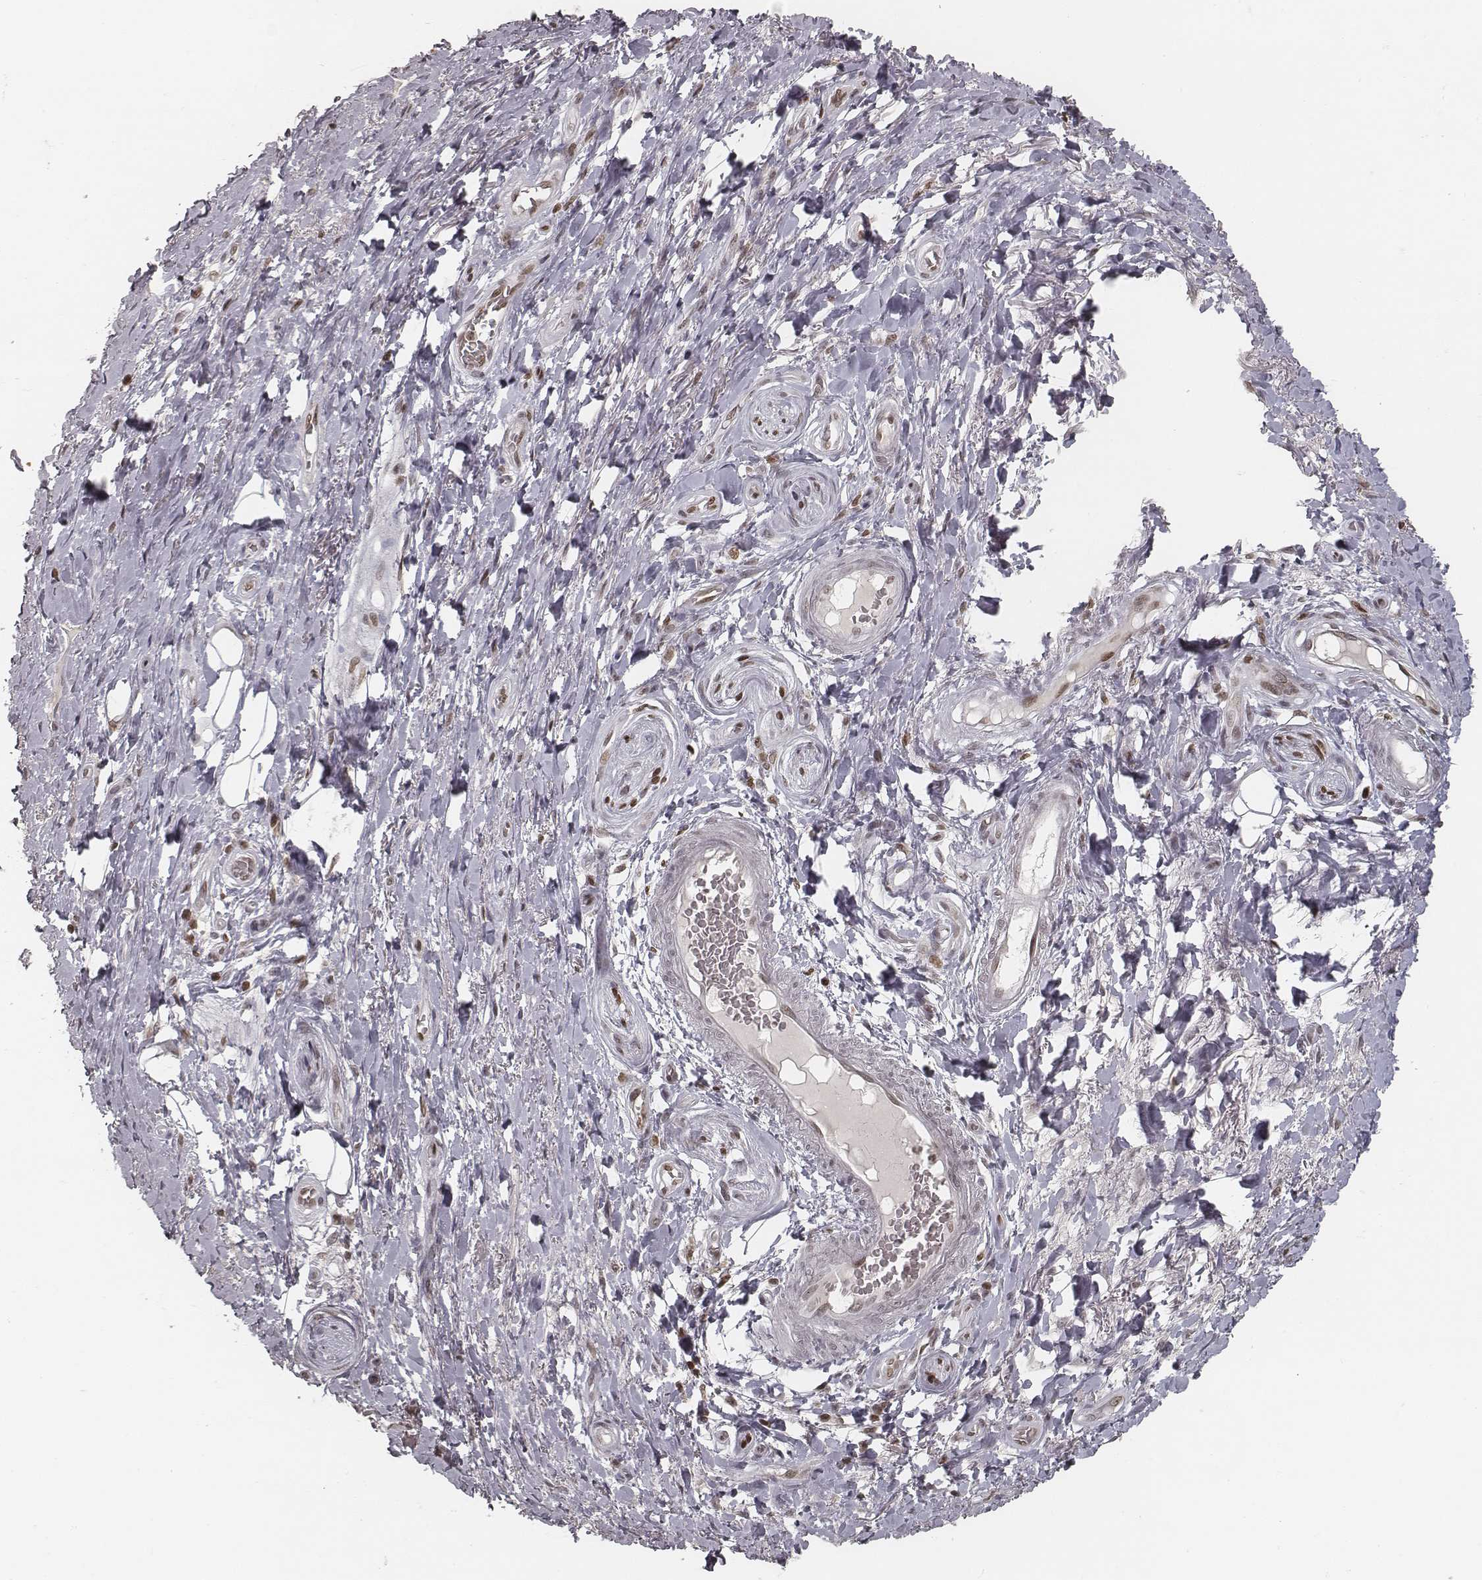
{"staining": {"intensity": "negative", "quantity": "none", "location": "none"}, "tissue": "adipose tissue", "cell_type": "Adipocytes", "image_type": "normal", "snomed": [{"axis": "morphology", "description": "Normal tissue, NOS"}, {"axis": "topography", "description": "Anal"}, {"axis": "topography", "description": "Peripheral nerve tissue"}], "caption": "Immunohistochemistry (IHC) of benign human adipose tissue shows no positivity in adipocytes.", "gene": "HMGA2", "patient": {"sex": "male", "age": 53}}